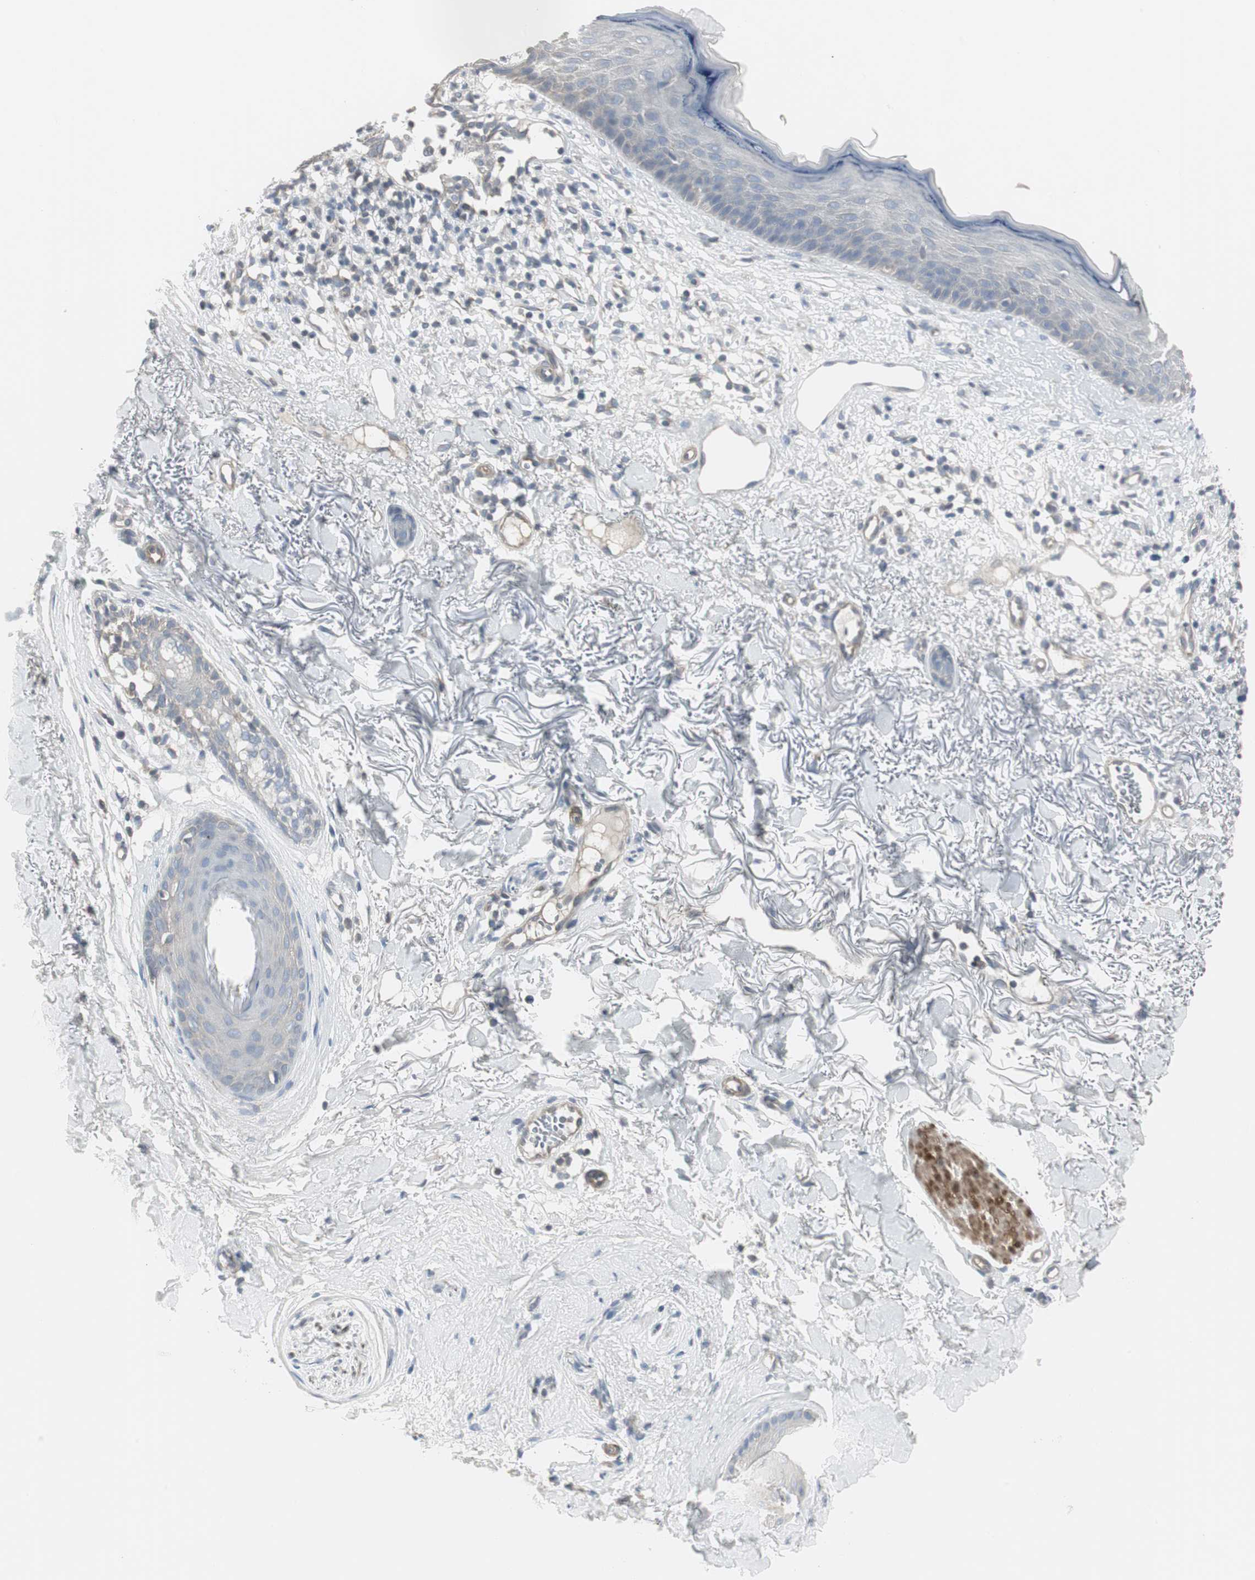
{"staining": {"intensity": "negative", "quantity": "none", "location": "none"}, "tissue": "skin cancer", "cell_type": "Tumor cells", "image_type": "cancer", "snomed": [{"axis": "morphology", "description": "Basal cell carcinoma"}, {"axis": "topography", "description": "Skin"}], "caption": "IHC of basal cell carcinoma (skin) shows no staining in tumor cells. (DAB (3,3'-diaminobenzidine) immunohistochemistry (IHC), high magnification).", "gene": "DMPK", "patient": {"sex": "female", "age": 70}}